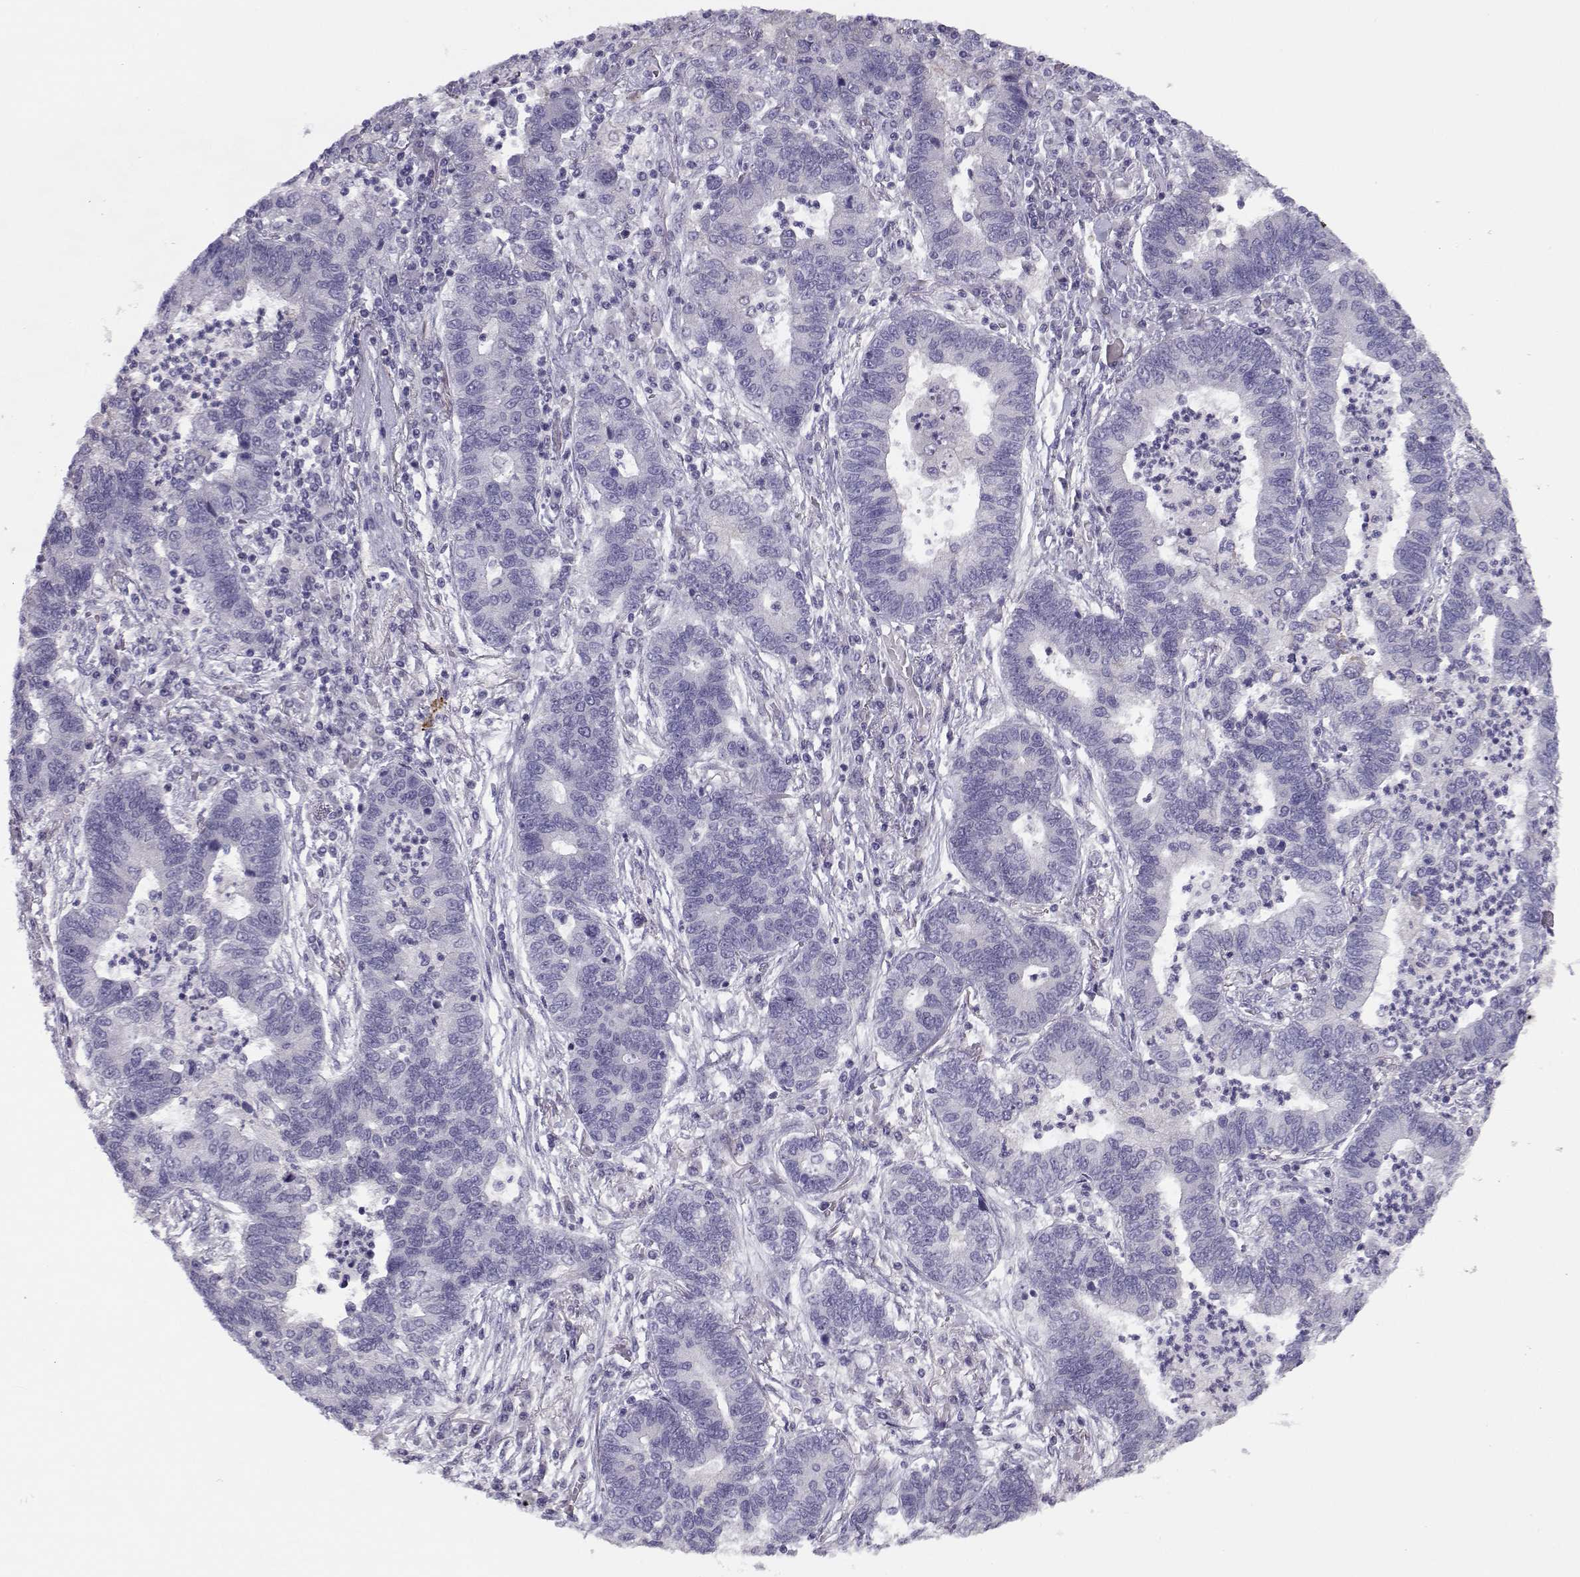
{"staining": {"intensity": "negative", "quantity": "none", "location": "none"}, "tissue": "lung cancer", "cell_type": "Tumor cells", "image_type": "cancer", "snomed": [{"axis": "morphology", "description": "Adenocarcinoma, NOS"}, {"axis": "topography", "description": "Lung"}], "caption": "Lung cancer was stained to show a protein in brown. There is no significant staining in tumor cells. (DAB IHC visualized using brightfield microscopy, high magnification).", "gene": "CFAP77", "patient": {"sex": "female", "age": 57}}